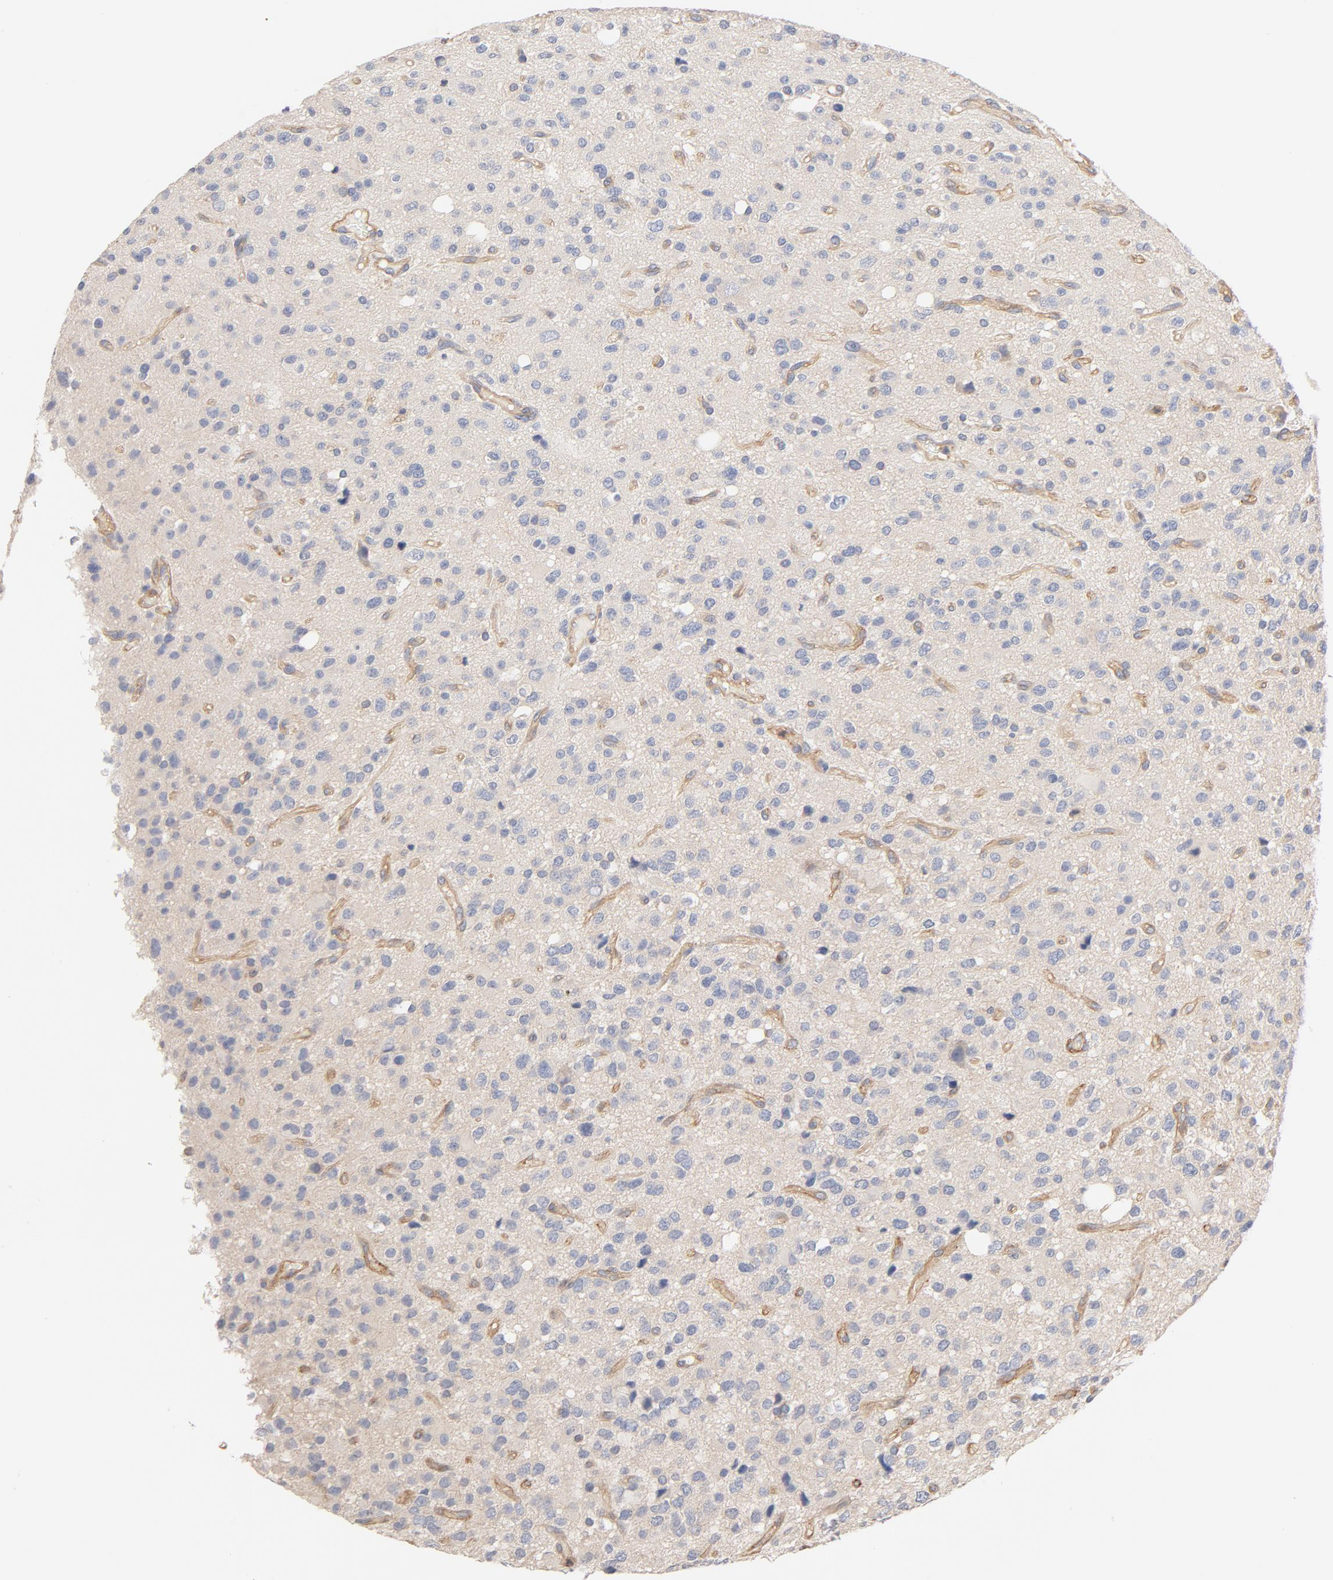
{"staining": {"intensity": "moderate", "quantity": "<25%", "location": "cytoplasmic/membranous"}, "tissue": "glioma", "cell_type": "Tumor cells", "image_type": "cancer", "snomed": [{"axis": "morphology", "description": "Glioma, malignant, High grade"}, {"axis": "topography", "description": "Brain"}], "caption": "Immunohistochemical staining of malignant glioma (high-grade) displays moderate cytoplasmic/membranous protein positivity in about <25% of tumor cells.", "gene": "STRN3", "patient": {"sex": "male", "age": 47}}